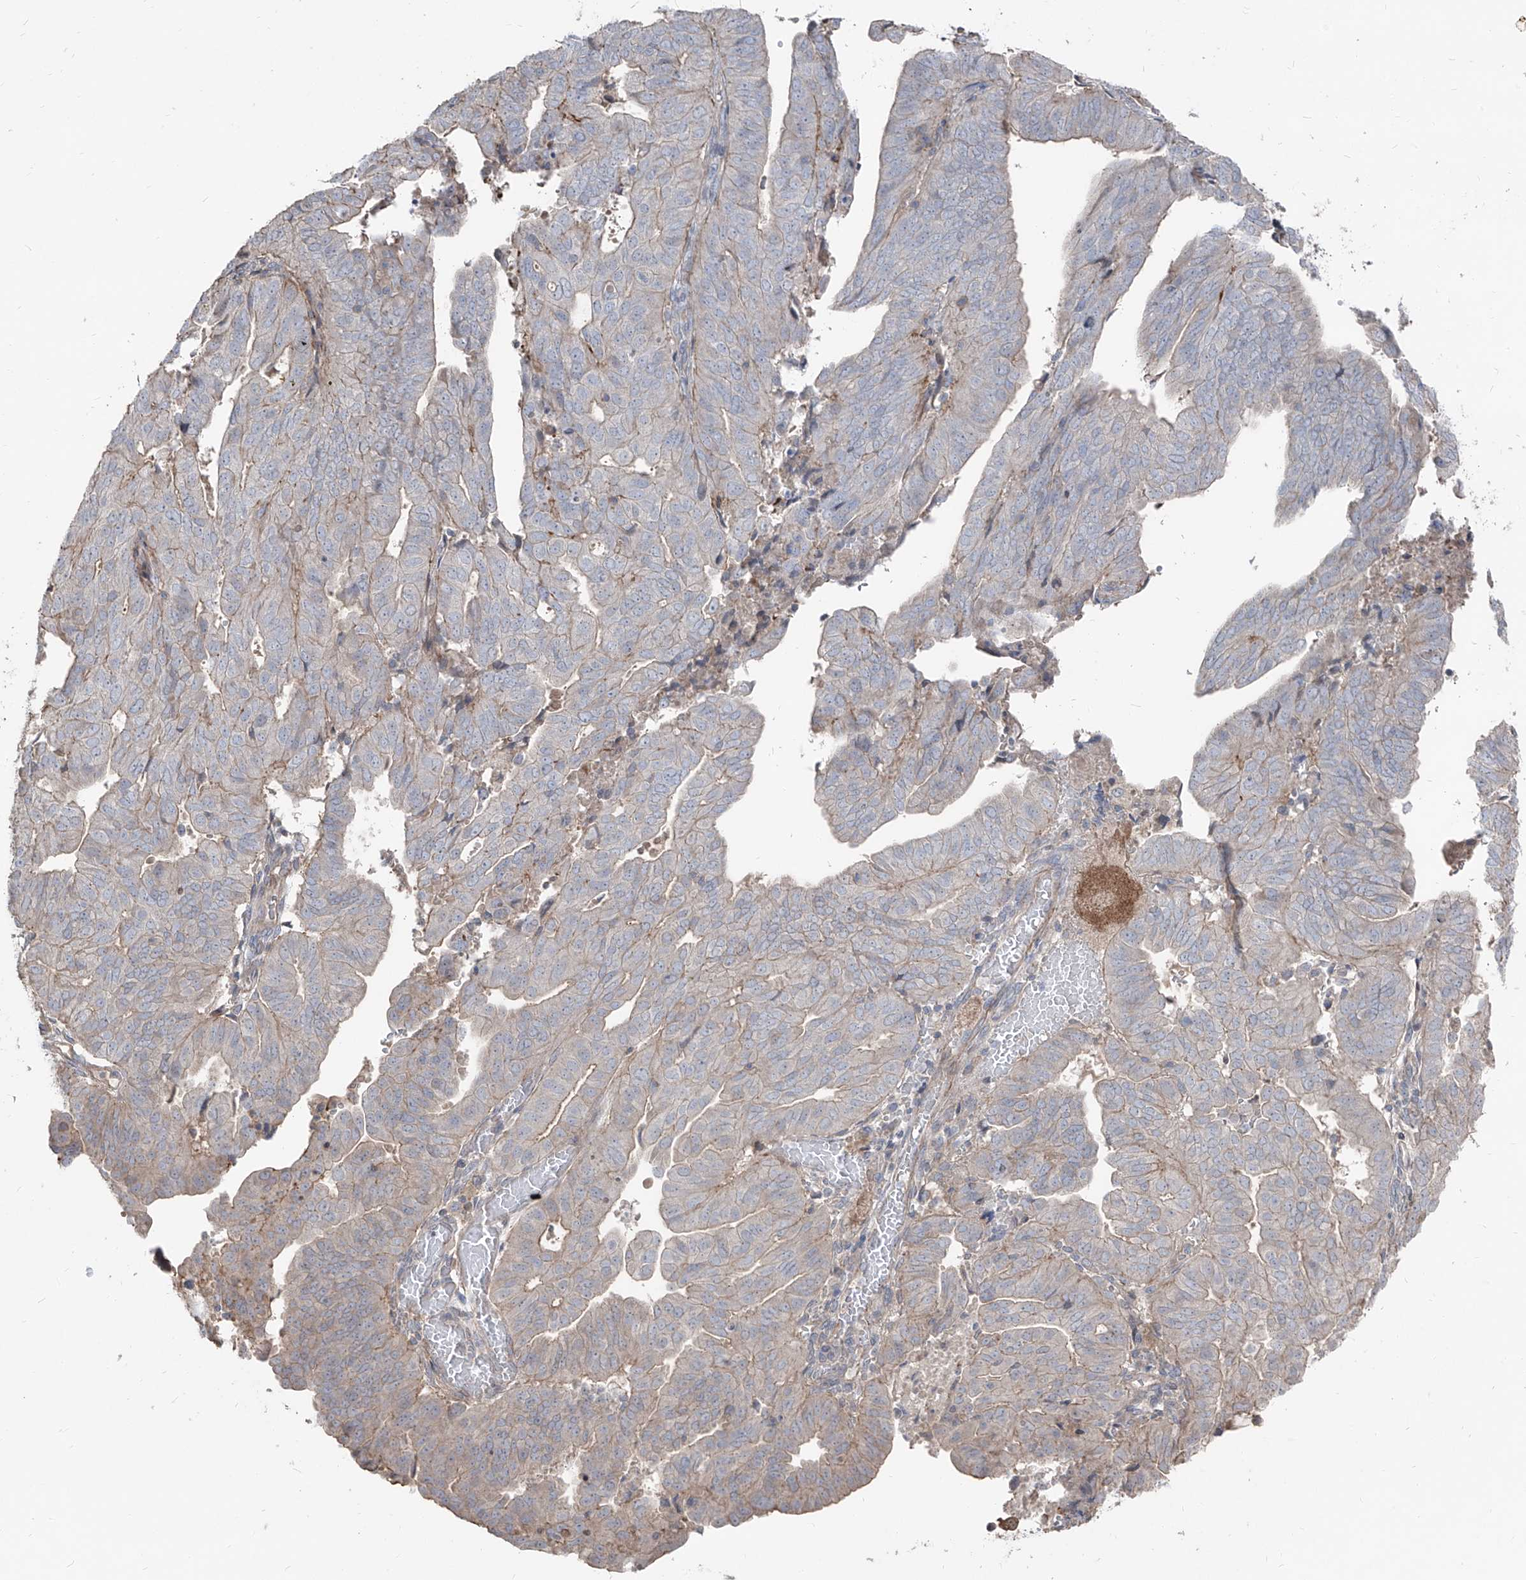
{"staining": {"intensity": "weak", "quantity": "25%-75%", "location": "cytoplasmic/membranous"}, "tissue": "endometrial cancer", "cell_type": "Tumor cells", "image_type": "cancer", "snomed": [{"axis": "morphology", "description": "Adenocarcinoma, NOS"}, {"axis": "topography", "description": "Uterus"}], "caption": "Protein staining of adenocarcinoma (endometrial) tissue displays weak cytoplasmic/membranous staining in approximately 25%-75% of tumor cells.", "gene": "UFD1", "patient": {"sex": "female", "age": 77}}